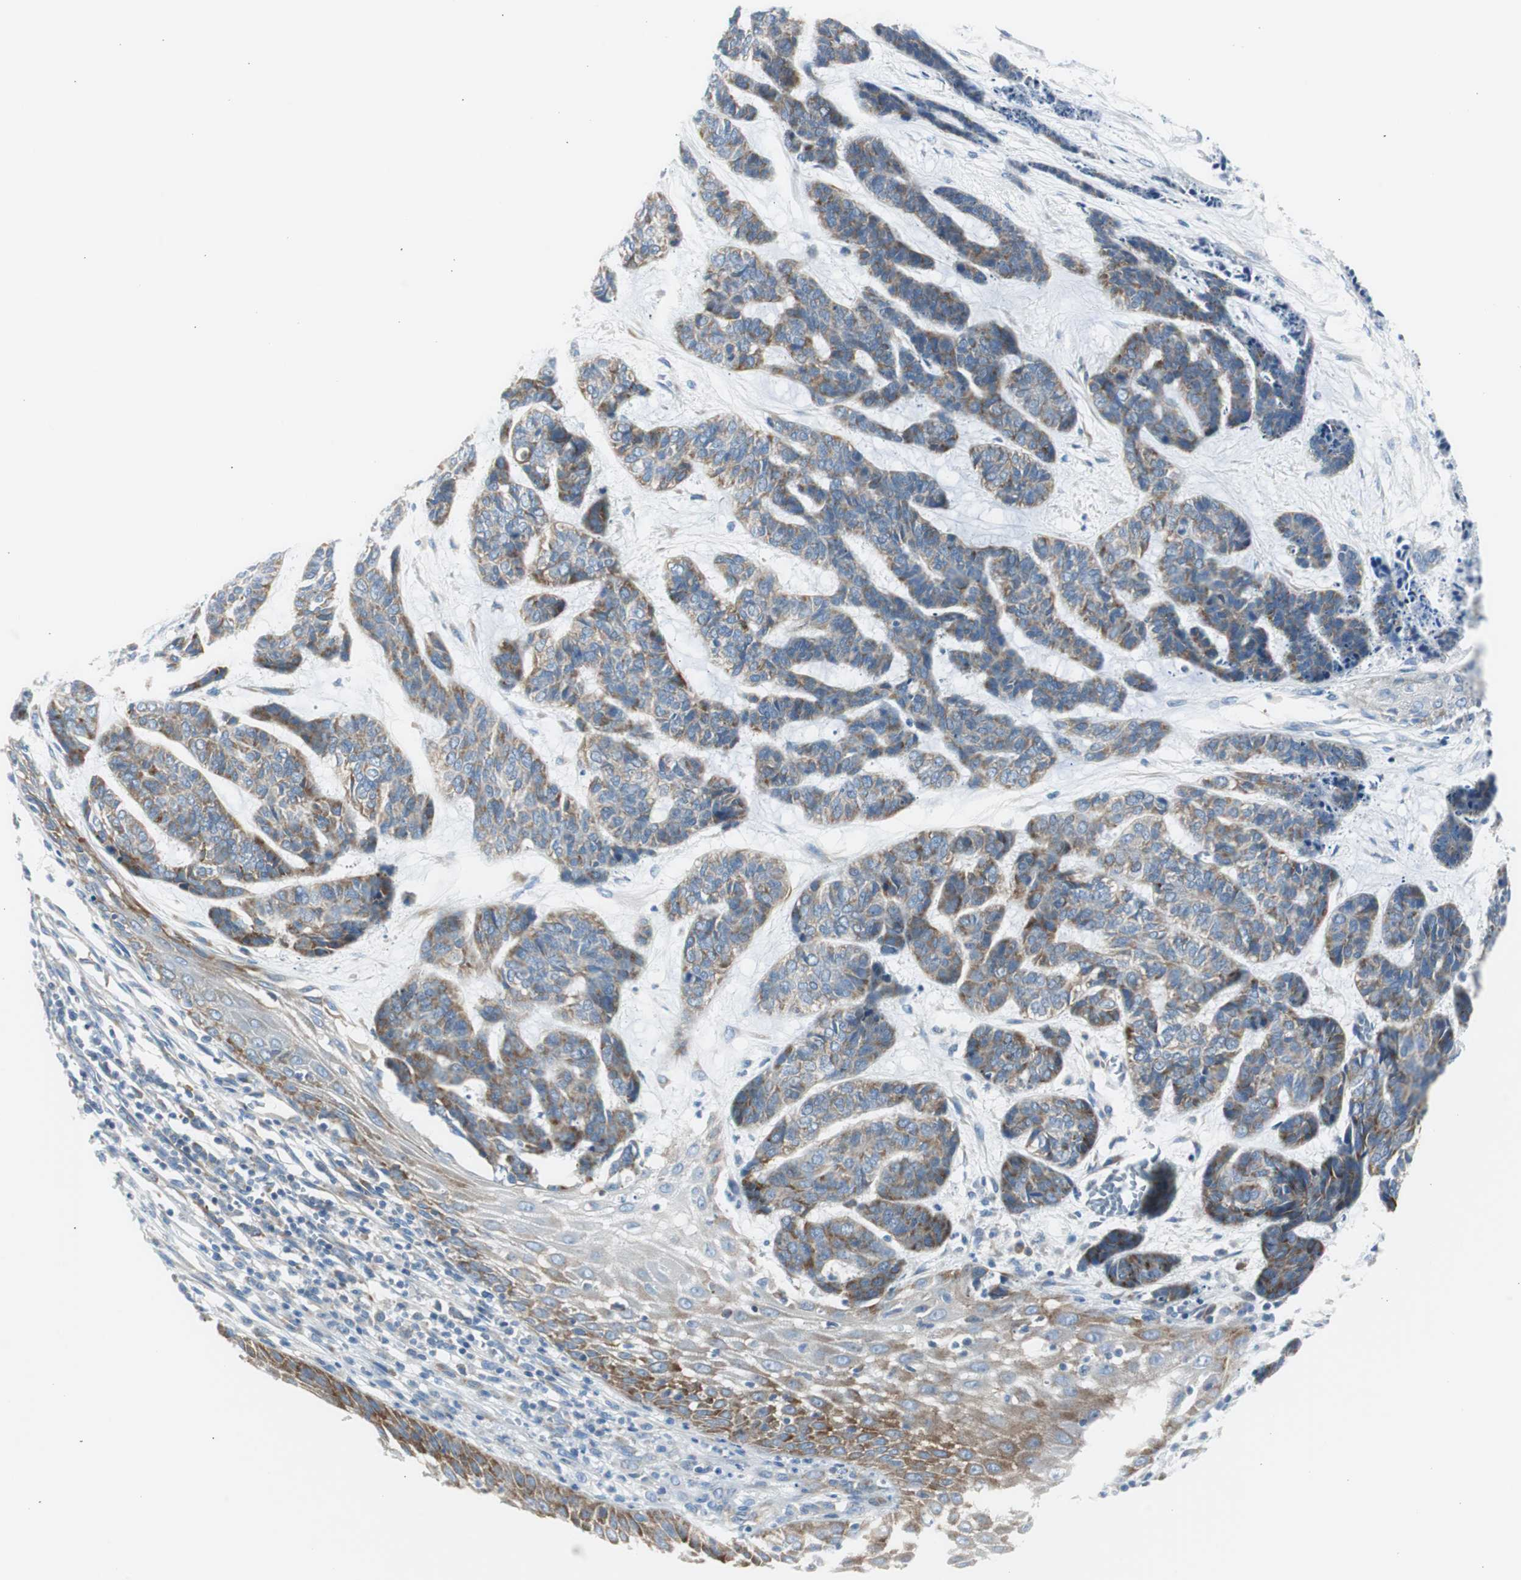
{"staining": {"intensity": "moderate", "quantity": "25%-75%", "location": "cytoplasmic/membranous"}, "tissue": "skin cancer", "cell_type": "Tumor cells", "image_type": "cancer", "snomed": [{"axis": "morphology", "description": "Basal cell carcinoma"}, {"axis": "topography", "description": "Skin"}], "caption": "Moderate cytoplasmic/membranous expression is seen in approximately 25%-75% of tumor cells in basal cell carcinoma (skin). Immunohistochemistry (ihc) stains the protein of interest in brown and the nuclei are stained blue.", "gene": "RPS12", "patient": {"sex": "female", "age": 64}}